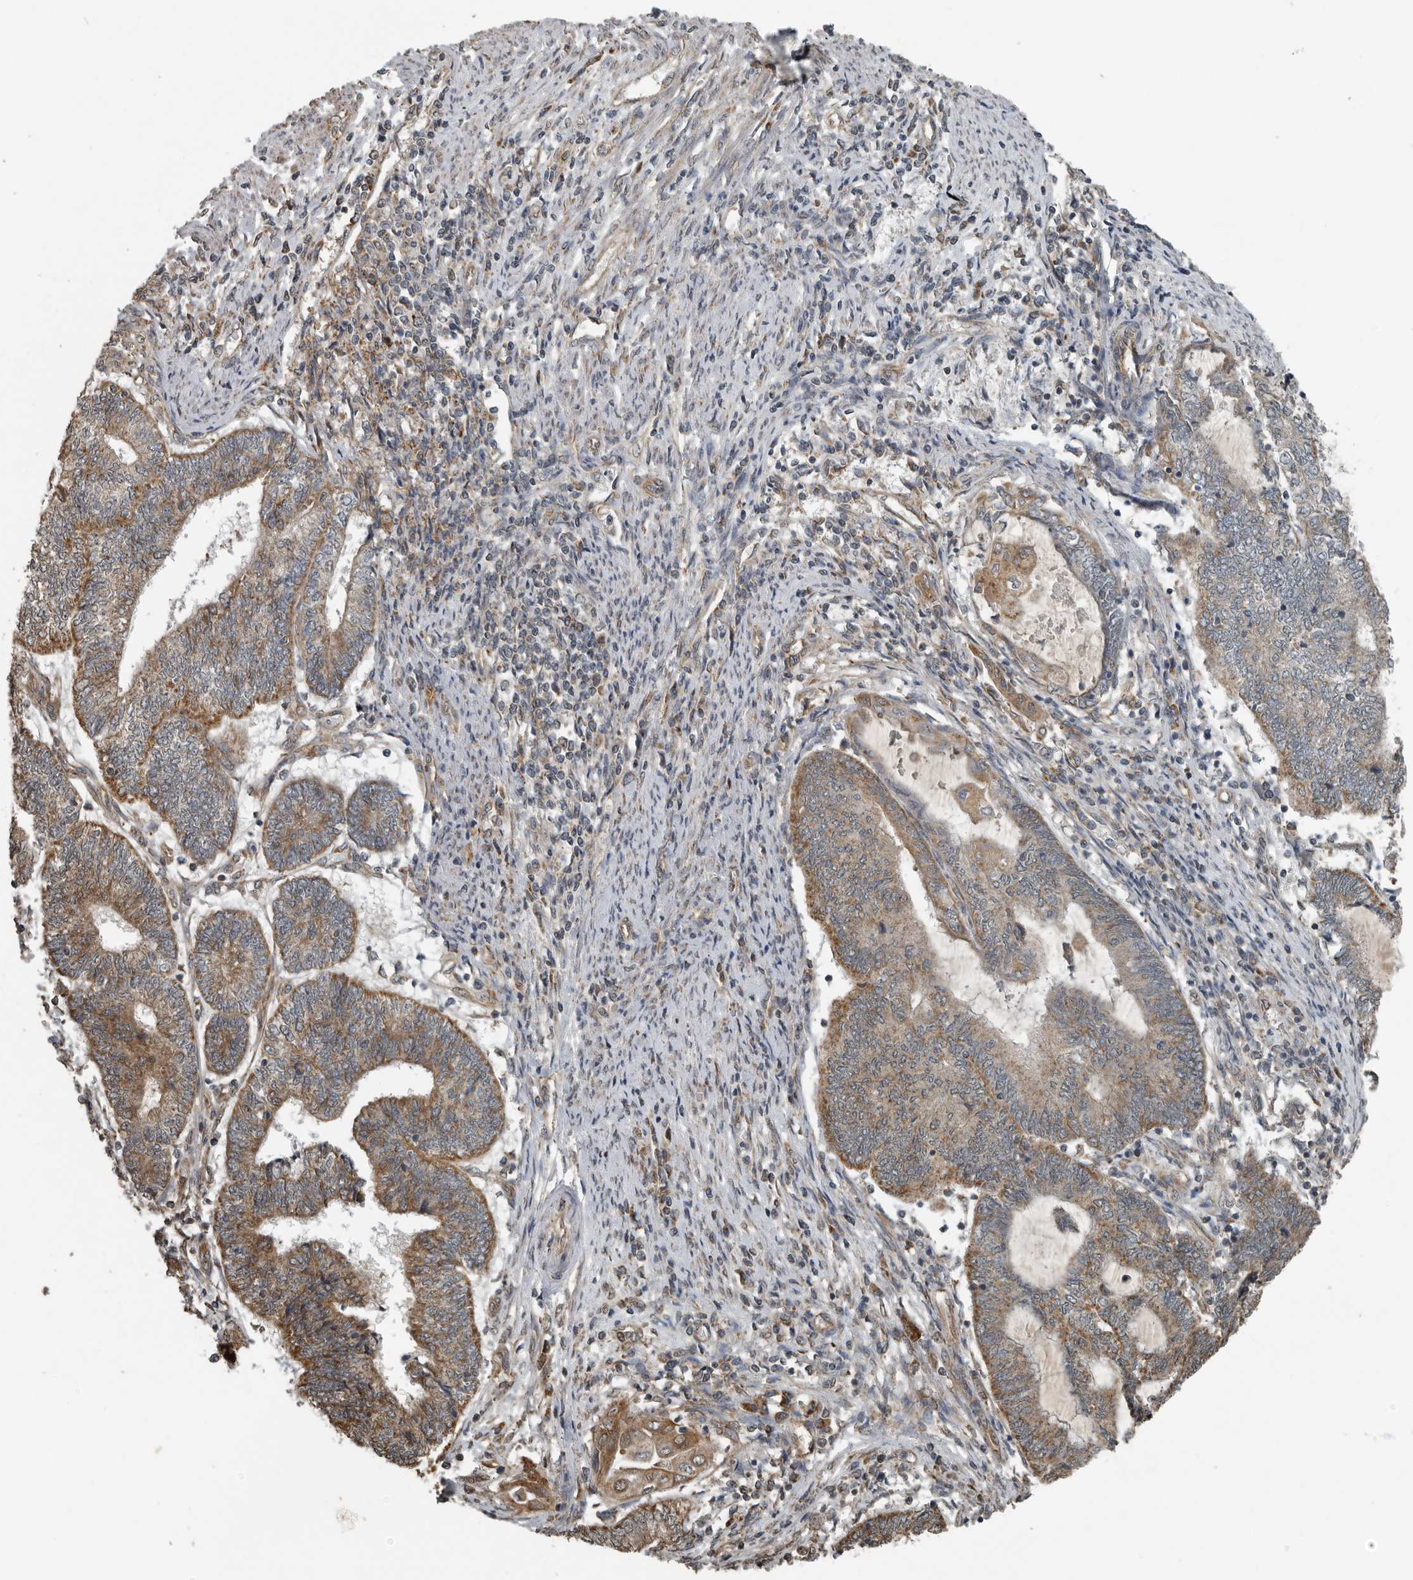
{"staining": {"intensity": "moderate", "quantity": ">75%", "location": "cytoplasmic/membranous"}, "tissue": "endometrial cancer", "cell_type": "Tumor cells", "image_type": "cancer", "snomed": [{"axis": "morphology", "description": "Adenocarcinoma, NOS"}, {"axis": "topography", "description": "Uterus"}, {"axis": "topography", "description": "Endometrium"}], "caption": "Immunohistochemistry photomicrograph of neoplastic tissue: human adenocarcinoma (endometrial) stained using immunohistochemistry exhibits medium levels of moderate protein expression localized specifically in the cytoplasmic/membranous of tumor cells, appearing as a cytoplasmic/membranous brown color.", "gene": "AFAP1", "patient": {"sex": "female", "age": 70}}